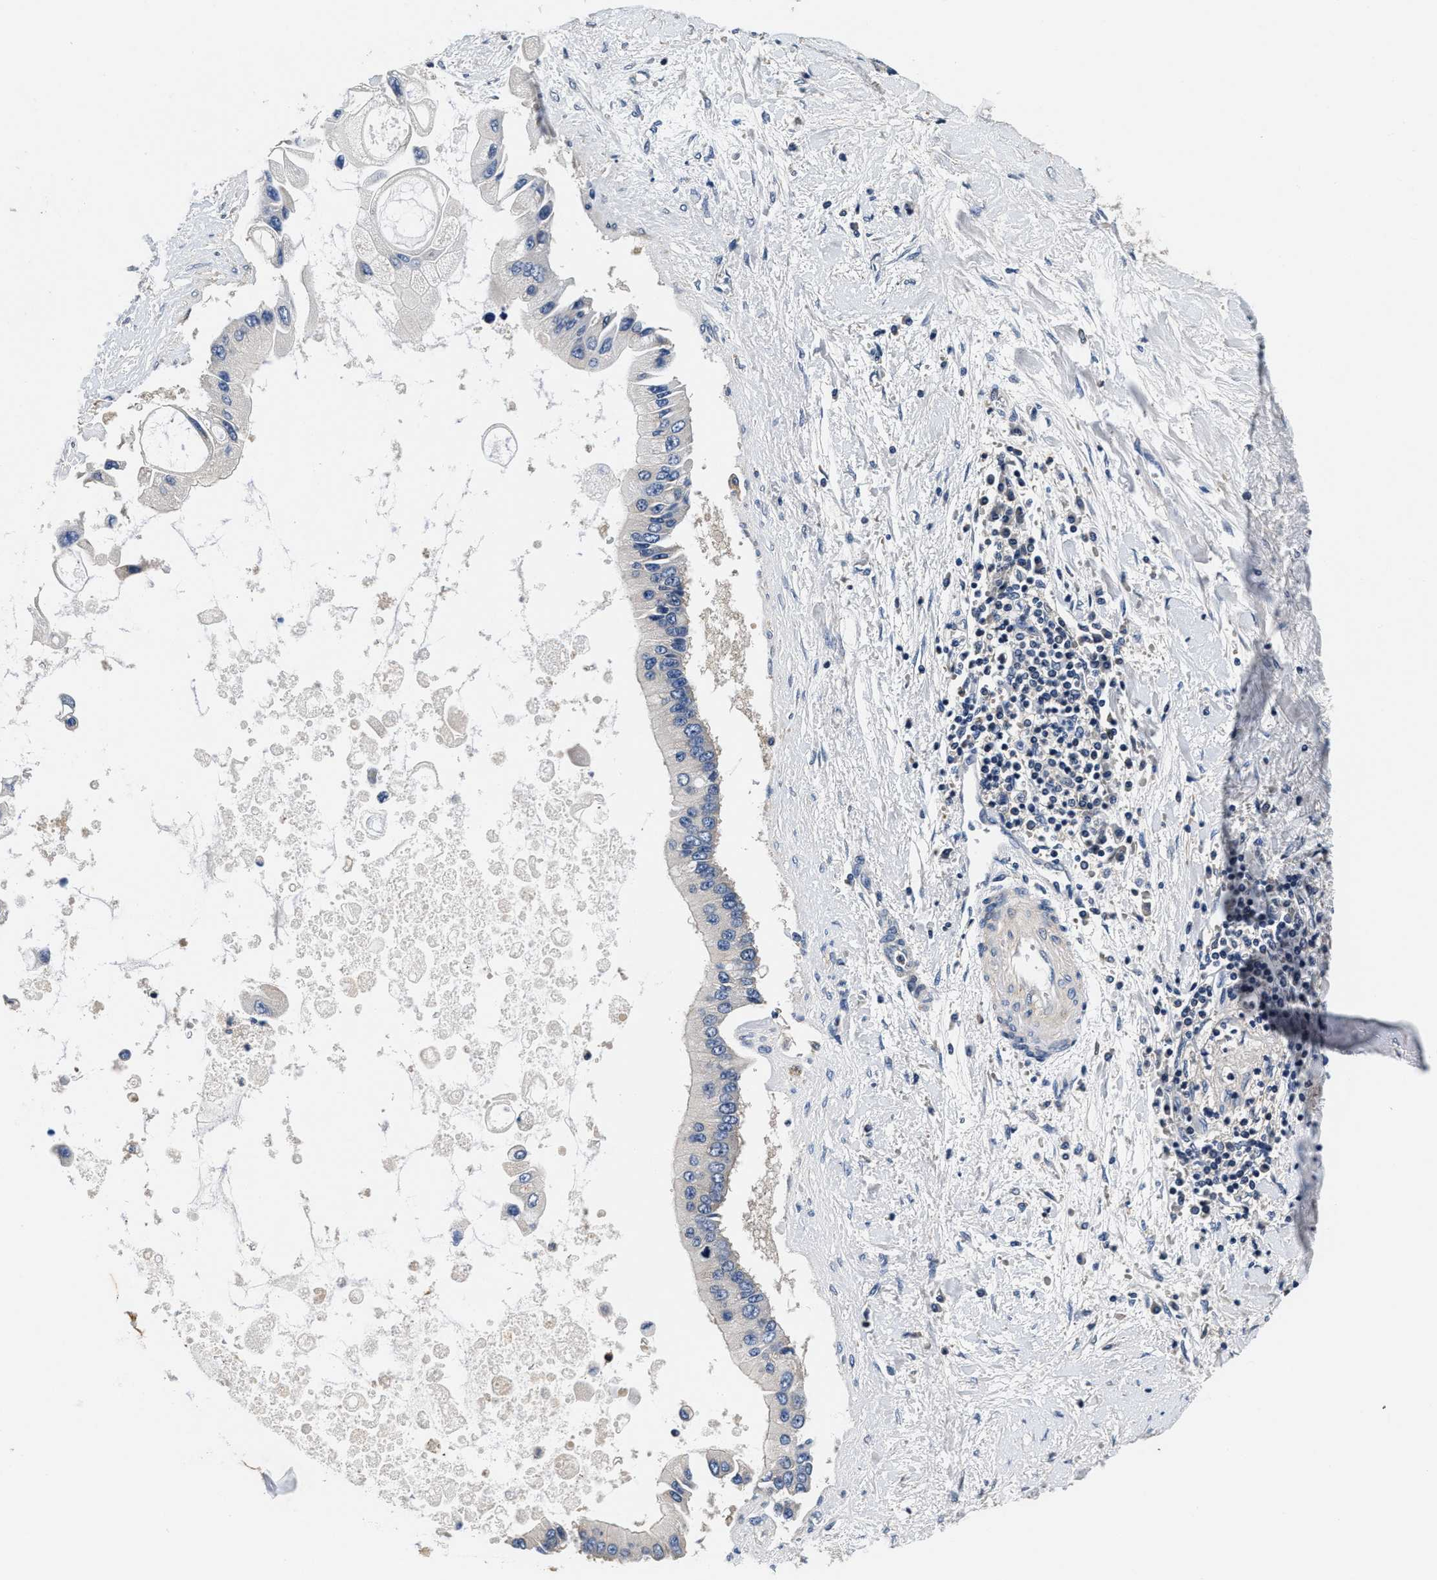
{"staining": {"intensity": "negative", "quantity": "none", "location": "none"}, "tissue": "liver cancer", "cell_type": "Tumor cells", "image_type": "cancer", "snomed": [{"axis": "morphology", "description": "Cholangiocarcinoma"}, {"axis": "topography", "description": "Liver"}], "caption": "High magnification brightfield microscopy of cholangiocarcinoma (liver) stained with DAB (3,3'-diaminobenzidine) (brown) and counterstained with hematoxylin (blue): tumor cells show no significant positivity.", "gene": "ANKIB1", "patient": {"sex": "male", "age": 50}}